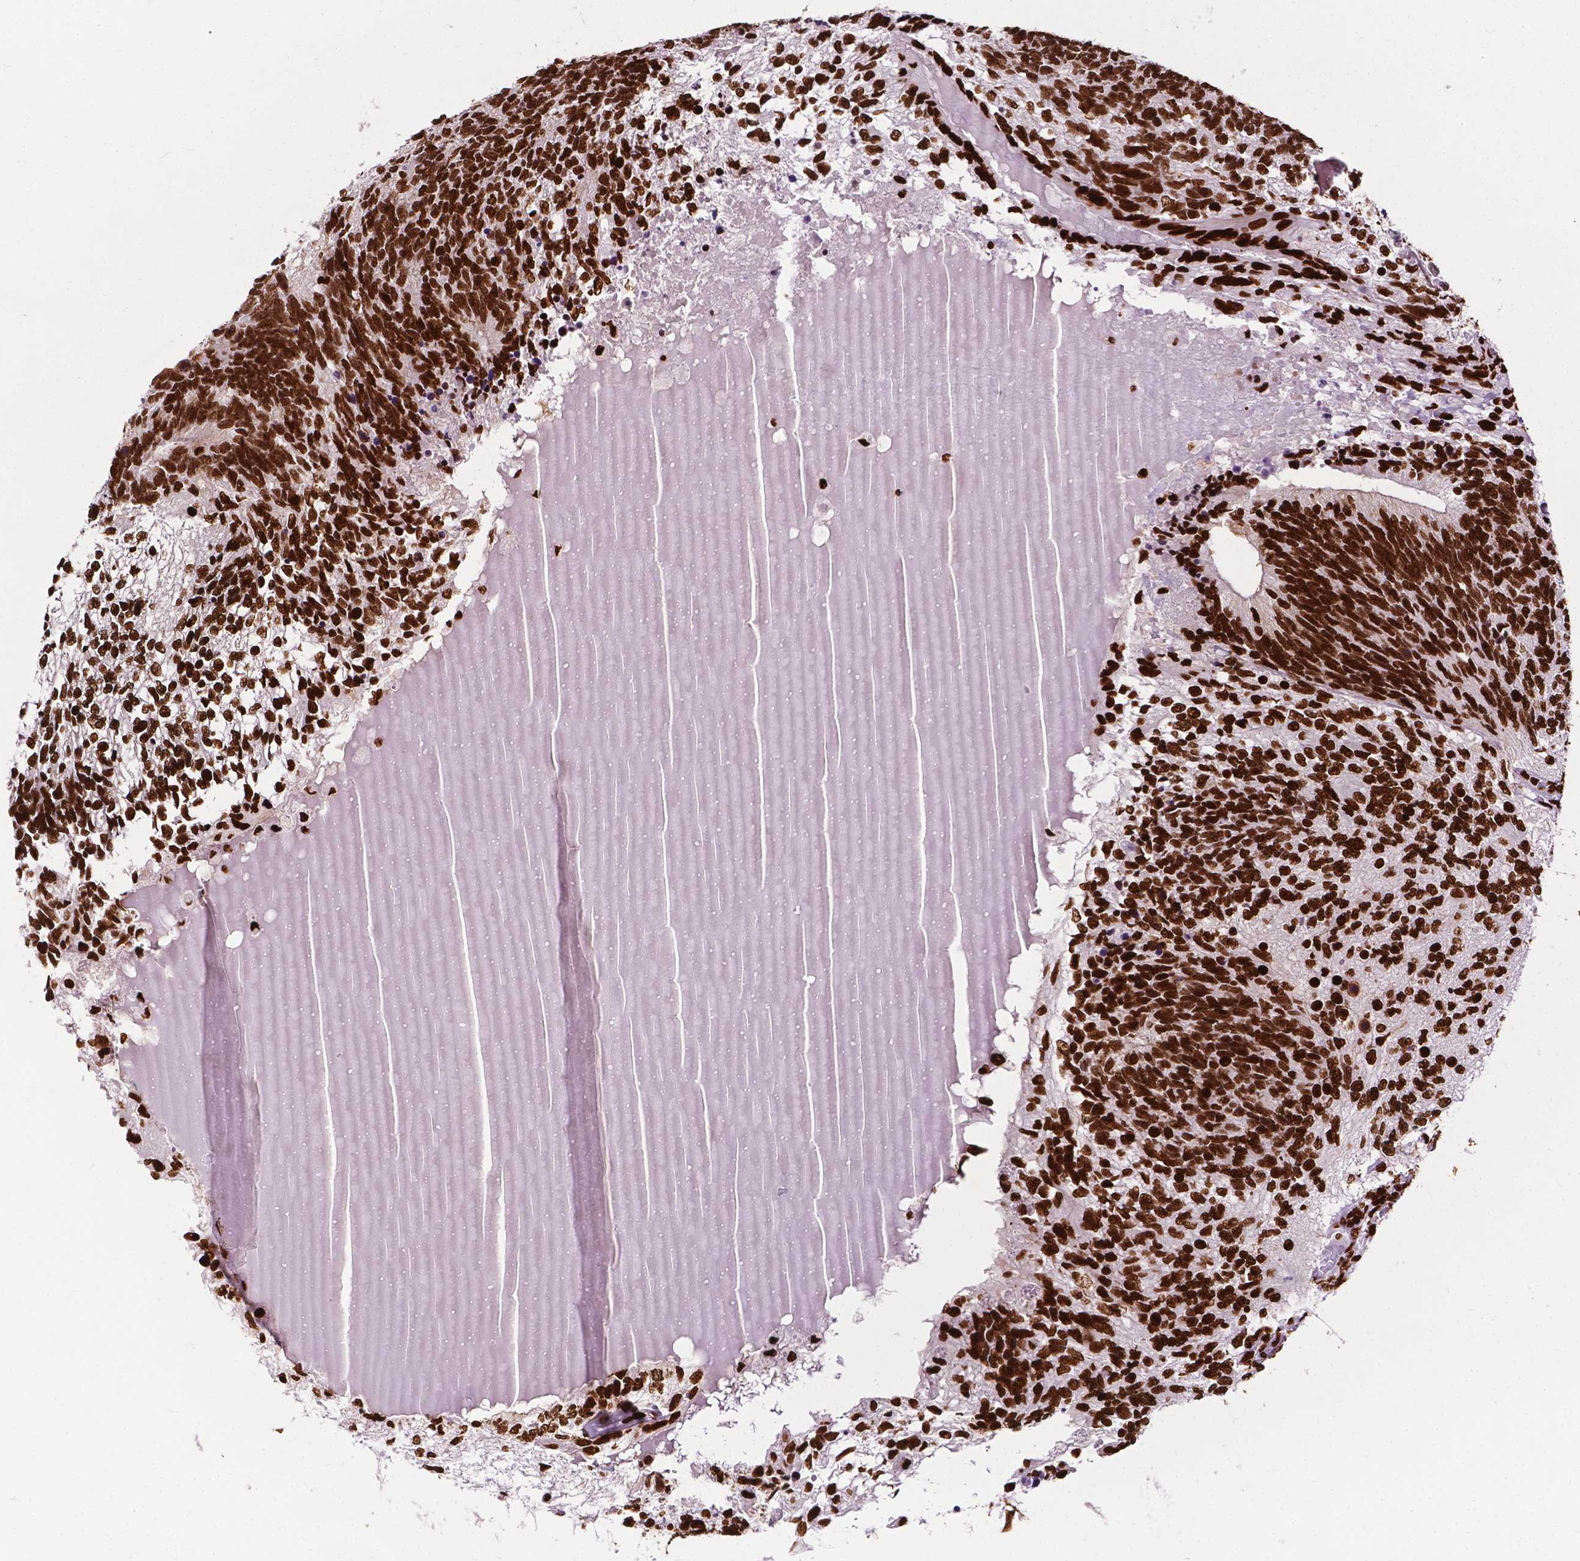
{"staining": {"intensity": "strong", "quantity": ">75%", "location": "nuclear"}, "tissue": "testis cancer", "cell_type": "Tumor cells", "image_type": "cancer", "snomed": [{"axis": "morphology", "description": "Seminoma, NOS"}, {"axis": "morphology", "description": "Carcinoma, Embryonal, NOS"}, {"axis": "topography", "description": "Testis"}], "caption": "High-magnification brightfield microscopy of testis seminoma stained with DAB (3,3'-diaminobenzidine) (brown) and counterstained with hematoxylin (blue). tumor cells exhibit strong nuclear positivity is identified in about>75% of cells.", "gene": "SMIM5", "patient": {"sex": "male", "age": 41}}